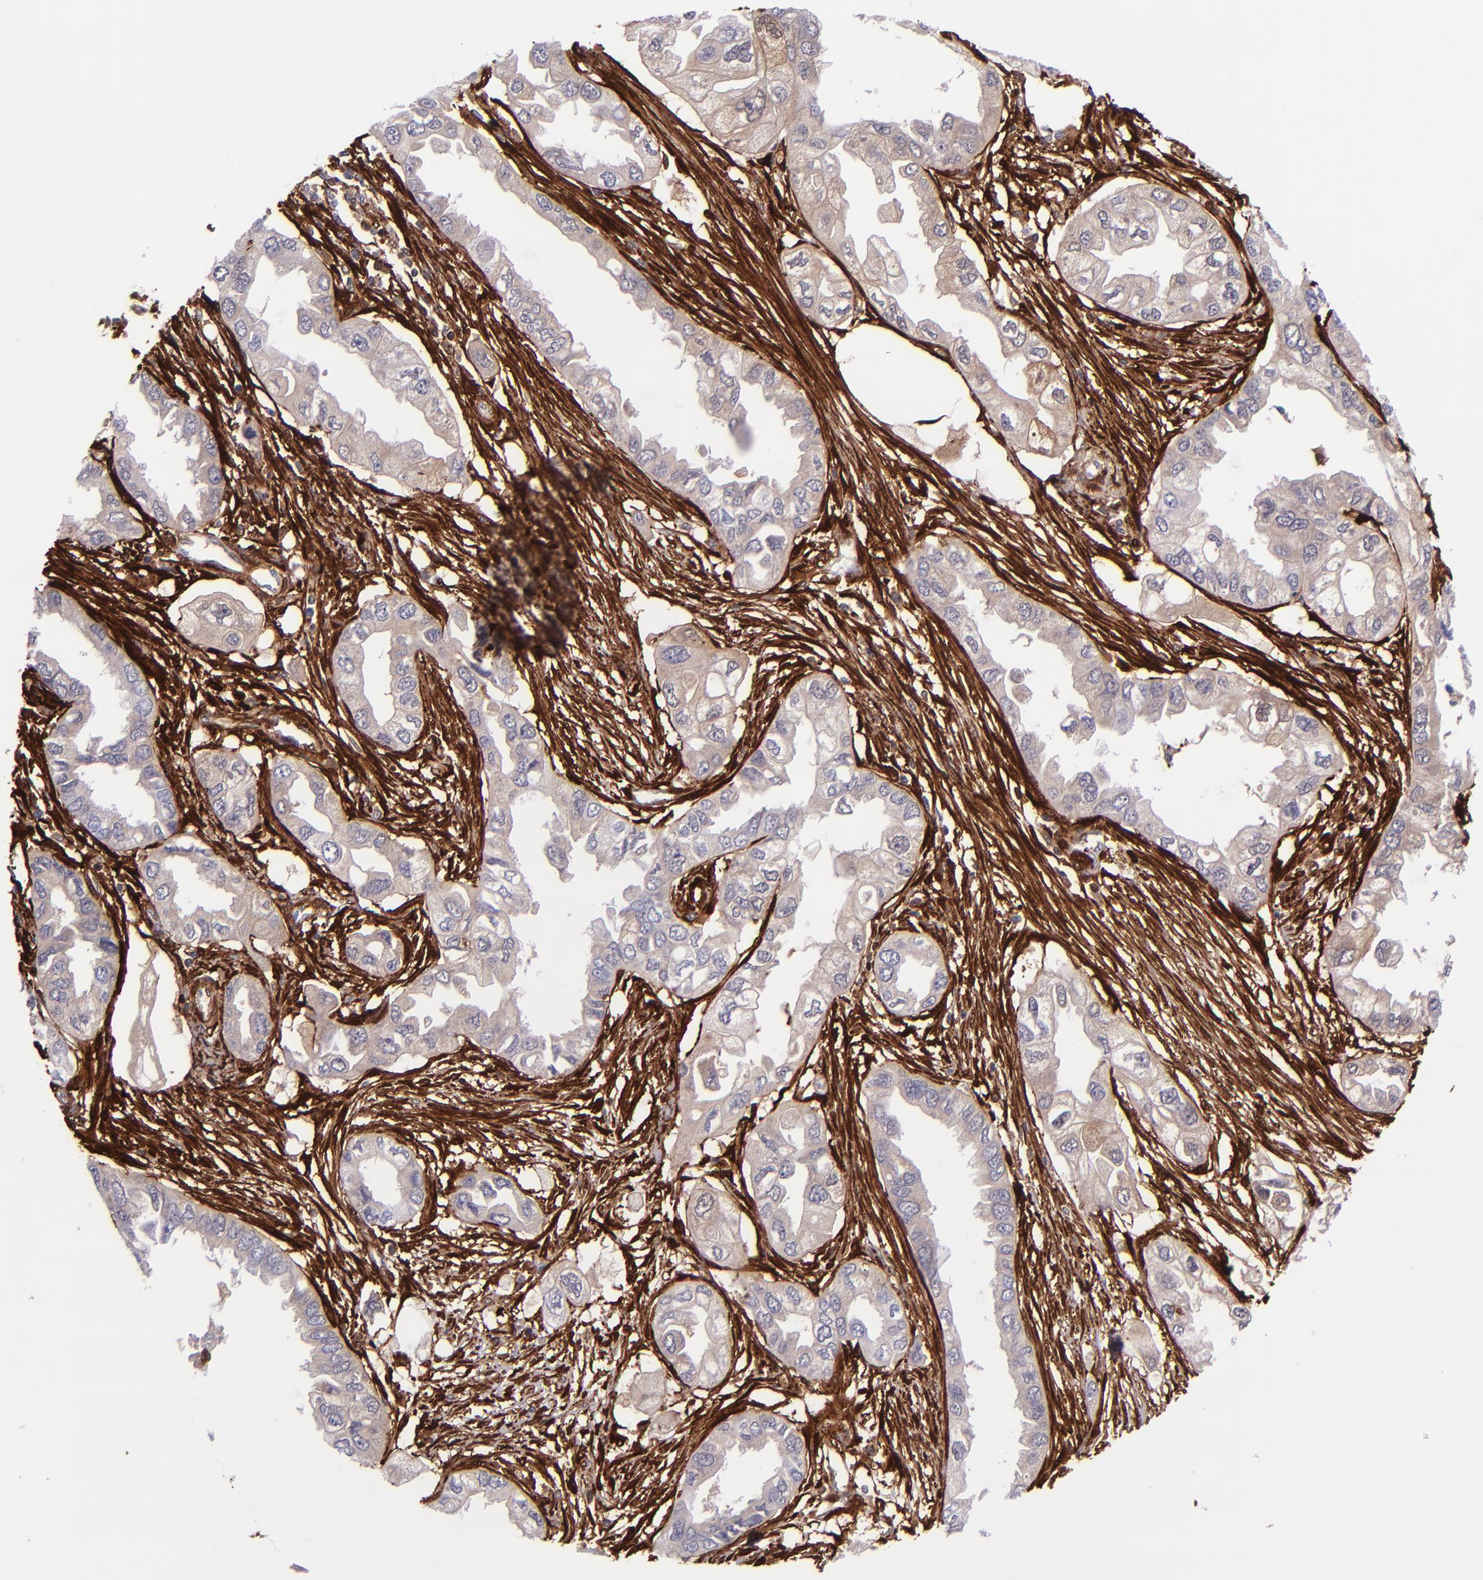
{"staining": {"intensity": "weak", "quantity": "25%-75%", "location": "cytoplasmic/membranous"}, "tissue": "endometrial cancer", "cell_type": "Tumor cells", "image_type": "cancer", "snomed": [{"axis": "morphology", "description": "Adenocarcinoma, NOS"}, {"axis": "topography", "description": "Endometrium"}], "caption": "High-magnification brightfield microscopy of endometrial cancer (adenocarcinoma) stained with DAB (3,3'-diaminobenzidine) (brown) and counterstained with hematoxylin (blue). tumor cells exhibit weak cytoplasmic/membranous positivity is appreciated in about25%-75% of cells. (DAB = brown stain, brightfield microscopy at high magnification).", "gene": "LGALS1", "patient": {"sex": "female", "age": 67}}